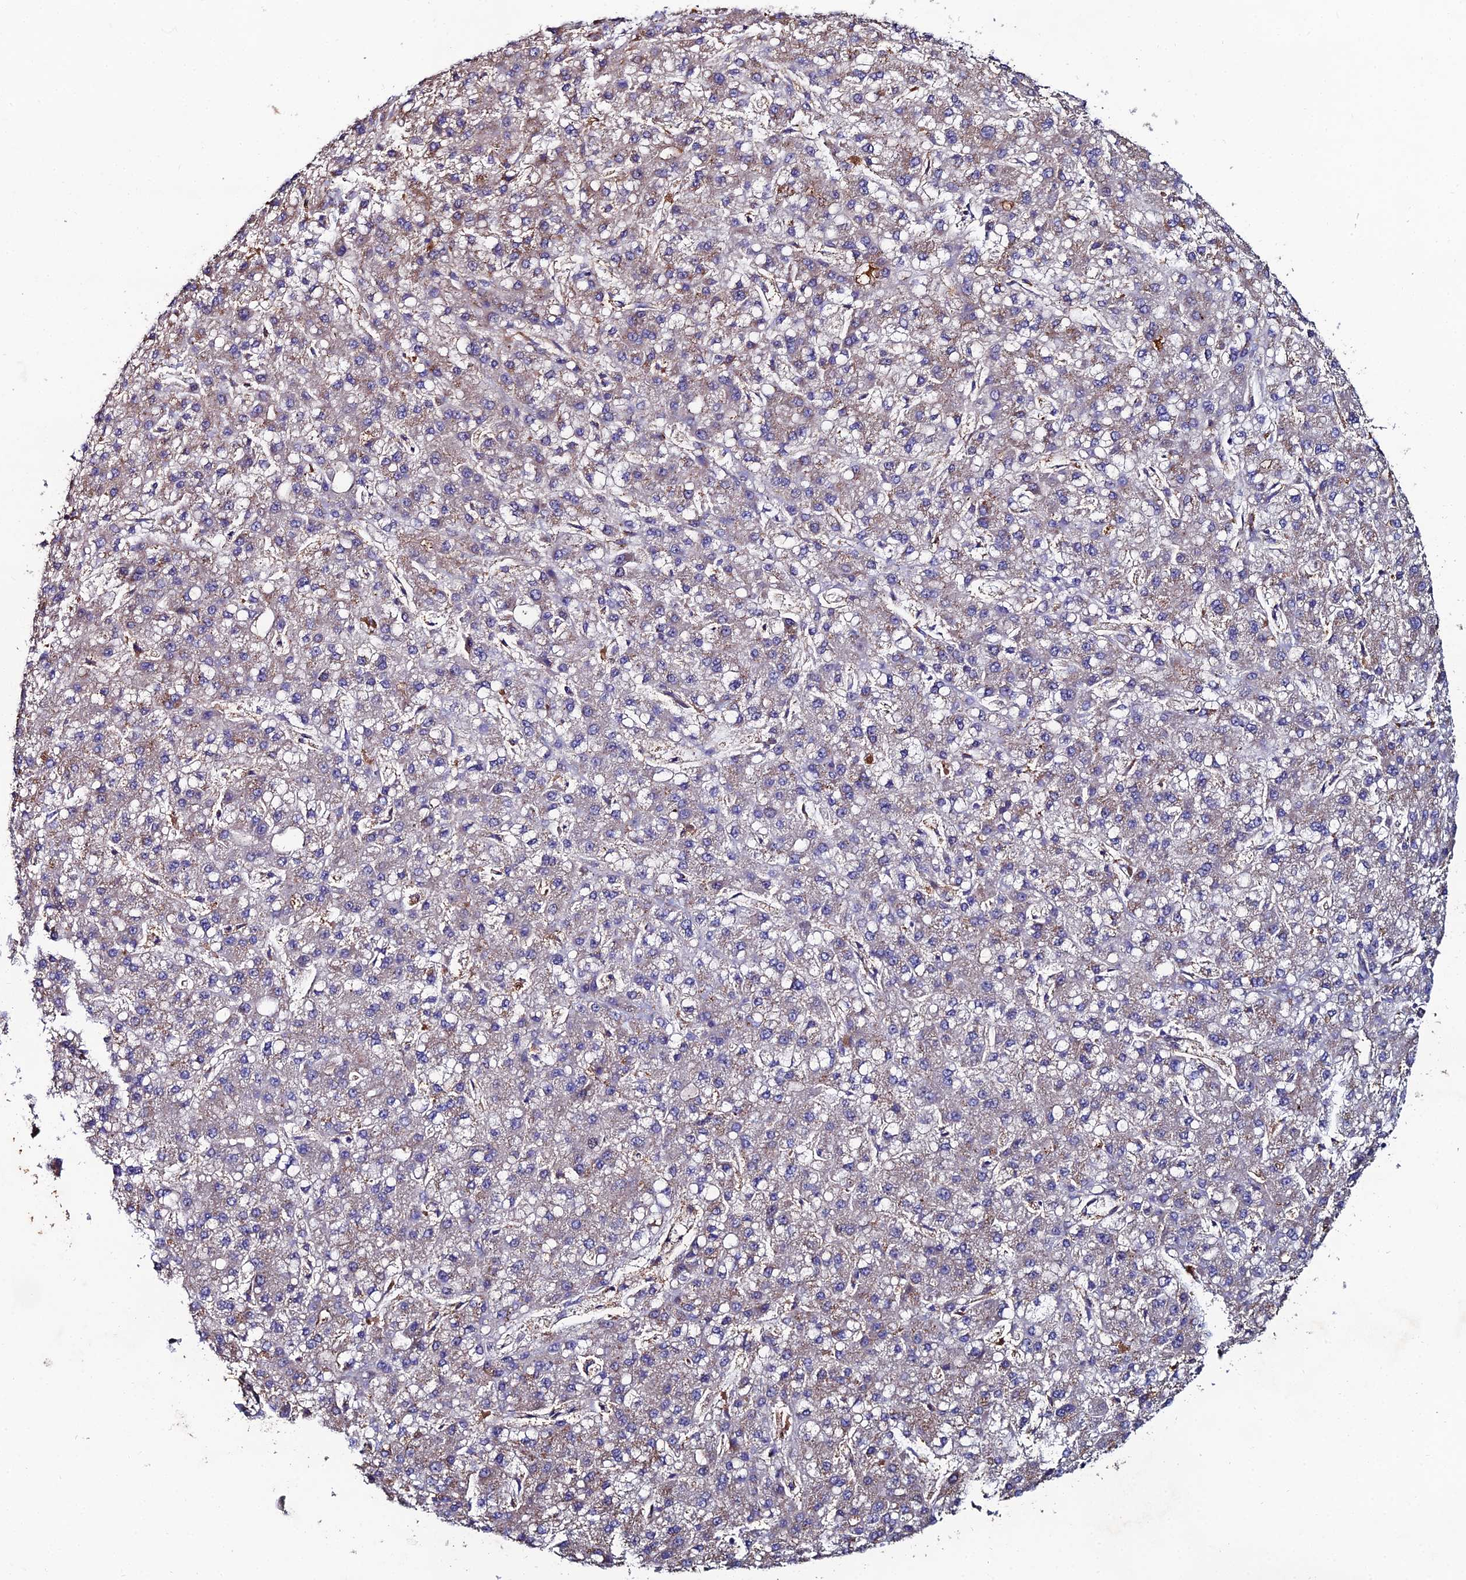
{"staining": {"intensity": "weak", "quantity": "25%-75%", "location": "cytoplasmic/membranous"}, "tissue": "liver cancer", "cell_type": "Tumor cells", "image_type": "cancer", "snomed": [{"axis": "morphology", "description": "Carcinoma, Hepatocellular, NOS"}, {"axis": "topography", "description": "Liver"}], "caption": "Immunohistochemical staining of human liver hepatocellular carcinoma exhibits weak cytoplasmic/membranous protein expression in about 25%-75% of tumor cells.", "gene": "C6", "patient": {"sex": "male", "age": 67}}